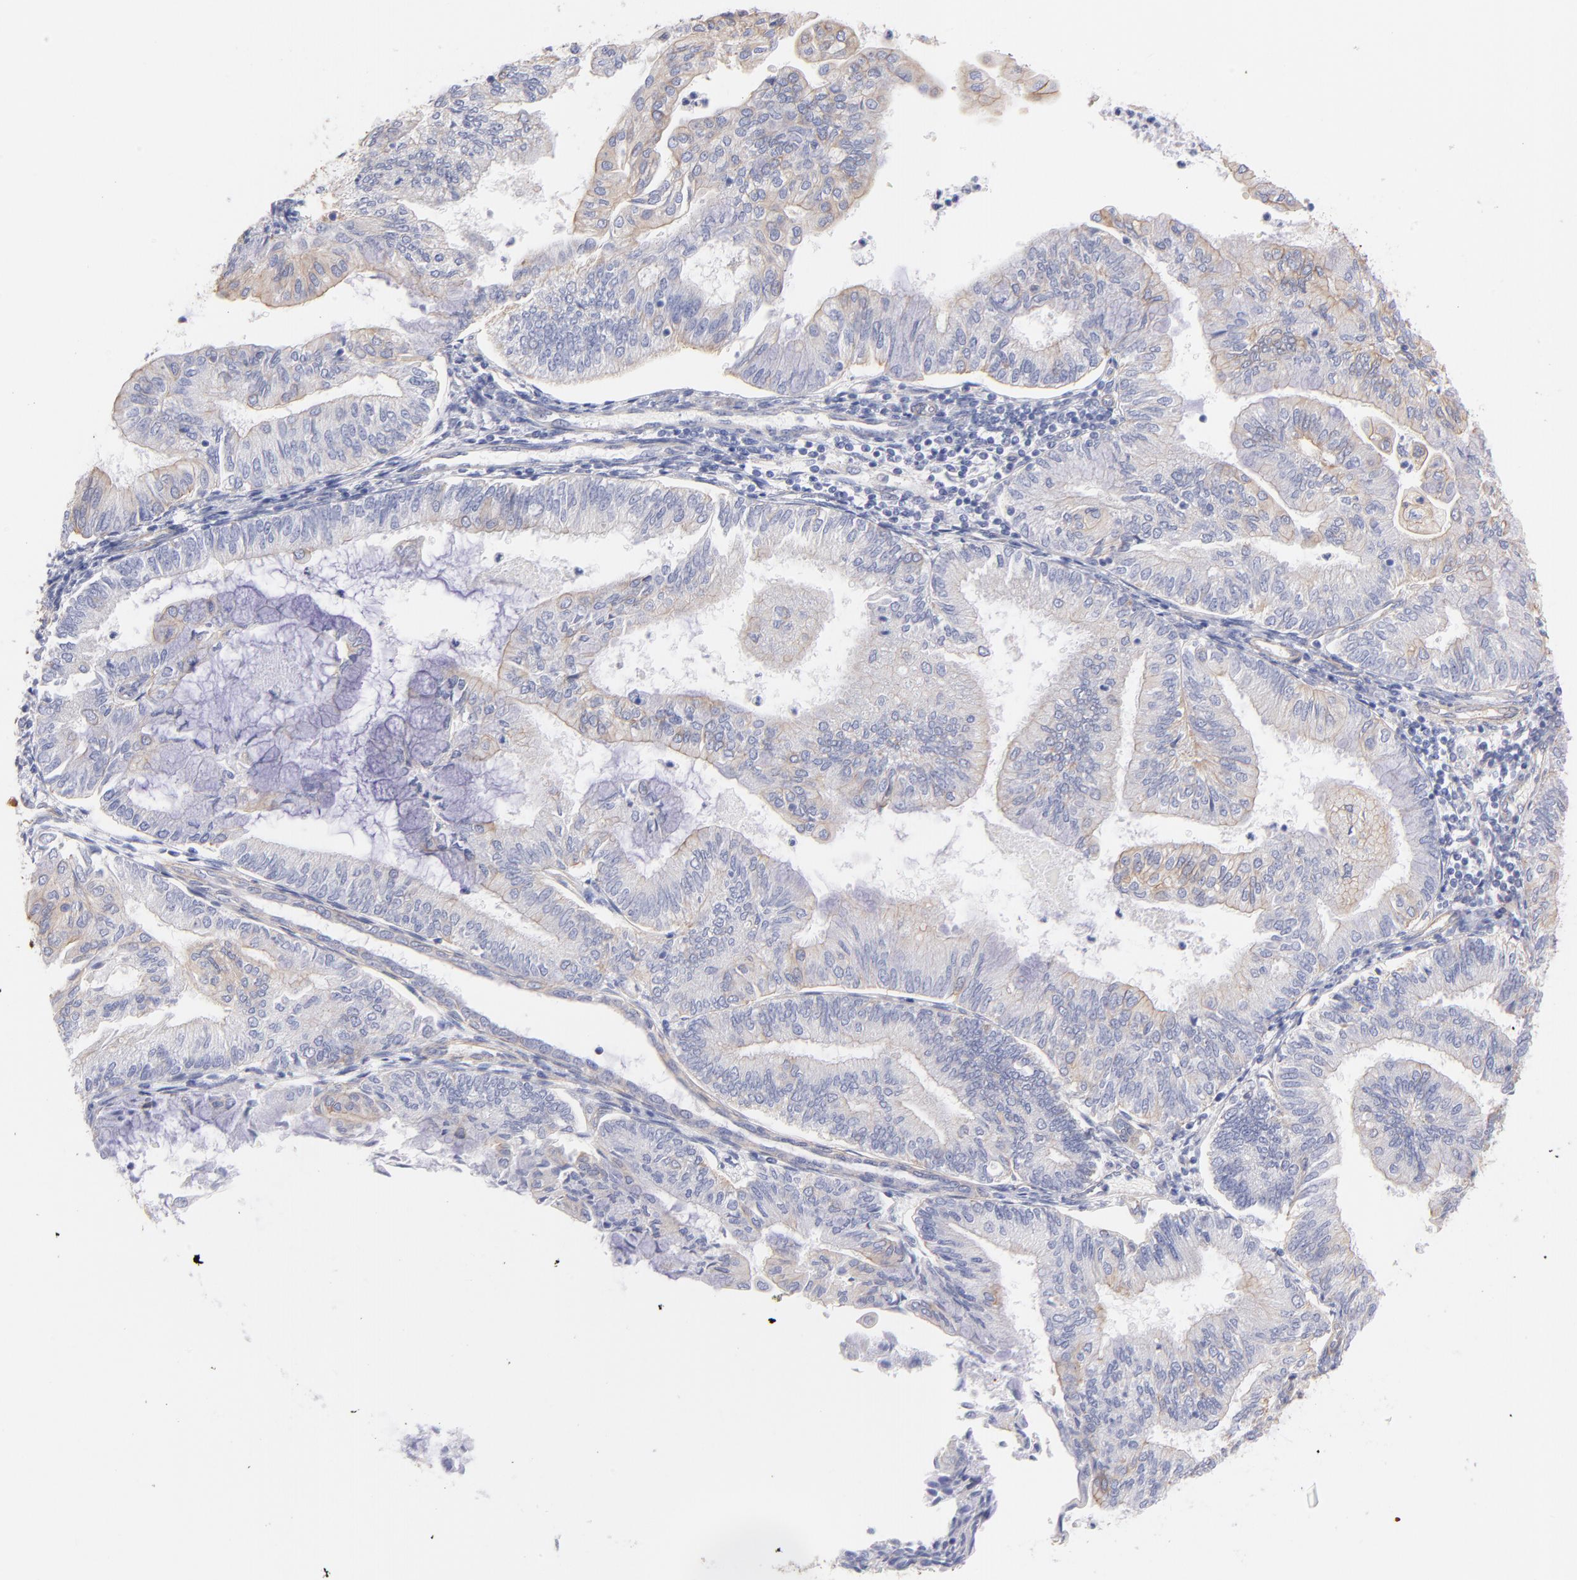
{"staining": {"intensity": "weak", "quantity": "25%-75%", "location": "cytoplasmic/membranous"}, "tissue": "endometrial cancer", "cell_type": "Tumor cells", "image_type": "cancer", "snomed": [{"axis": "morphology", "description": "Adenocarcinoma, NOS"}, {"axis": "topography", "description": "Endometrium"}], "caption": "DAB (3,3'-diaminobenzidine) immunohistochemical staining of human adenocarcinoma (endometrial) displays weak cytoplasmic/membranous protein expression in about 25%-75% of tumor cells.", "gene": "PLEC", "patient": {"sex": "female", "age": 59}}